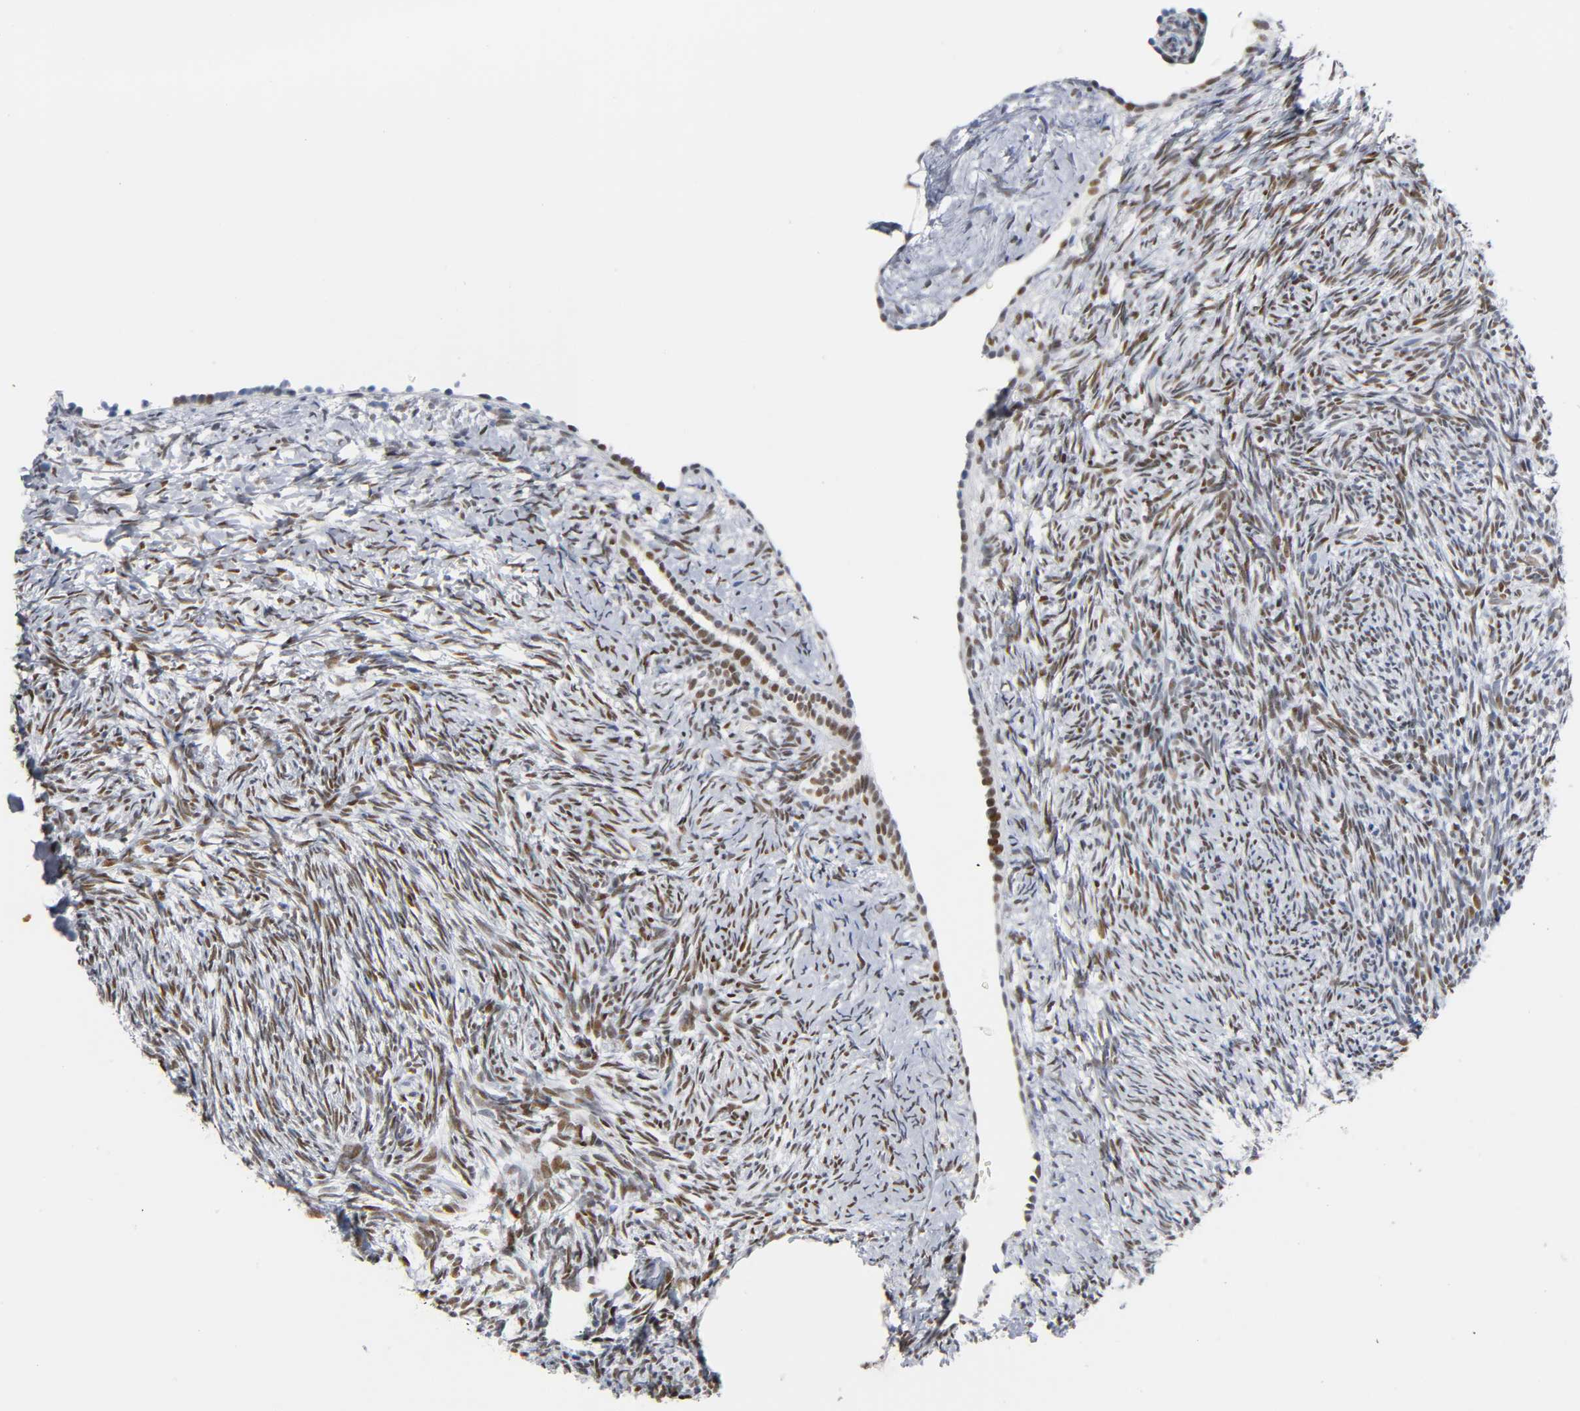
{"staining": {"intensity": "moderate", "quantity": ">75%", "location": "nuclear"}, "tissue": "ovary", "cell_type": "Ovarian stroma cells", "image_type": "normal", "snomed": [{"axis": "morphology", "description": "Normal tissue, NOS"}, {"axis": "topography", "description": "Ovary"}], "caption": "Ovarian stroma cells reveal moderate nuclear staining in approximately >75% of cells in normal ovary.", "gene": "NAB2", "patient": {"sex": "female", "age": 60}}